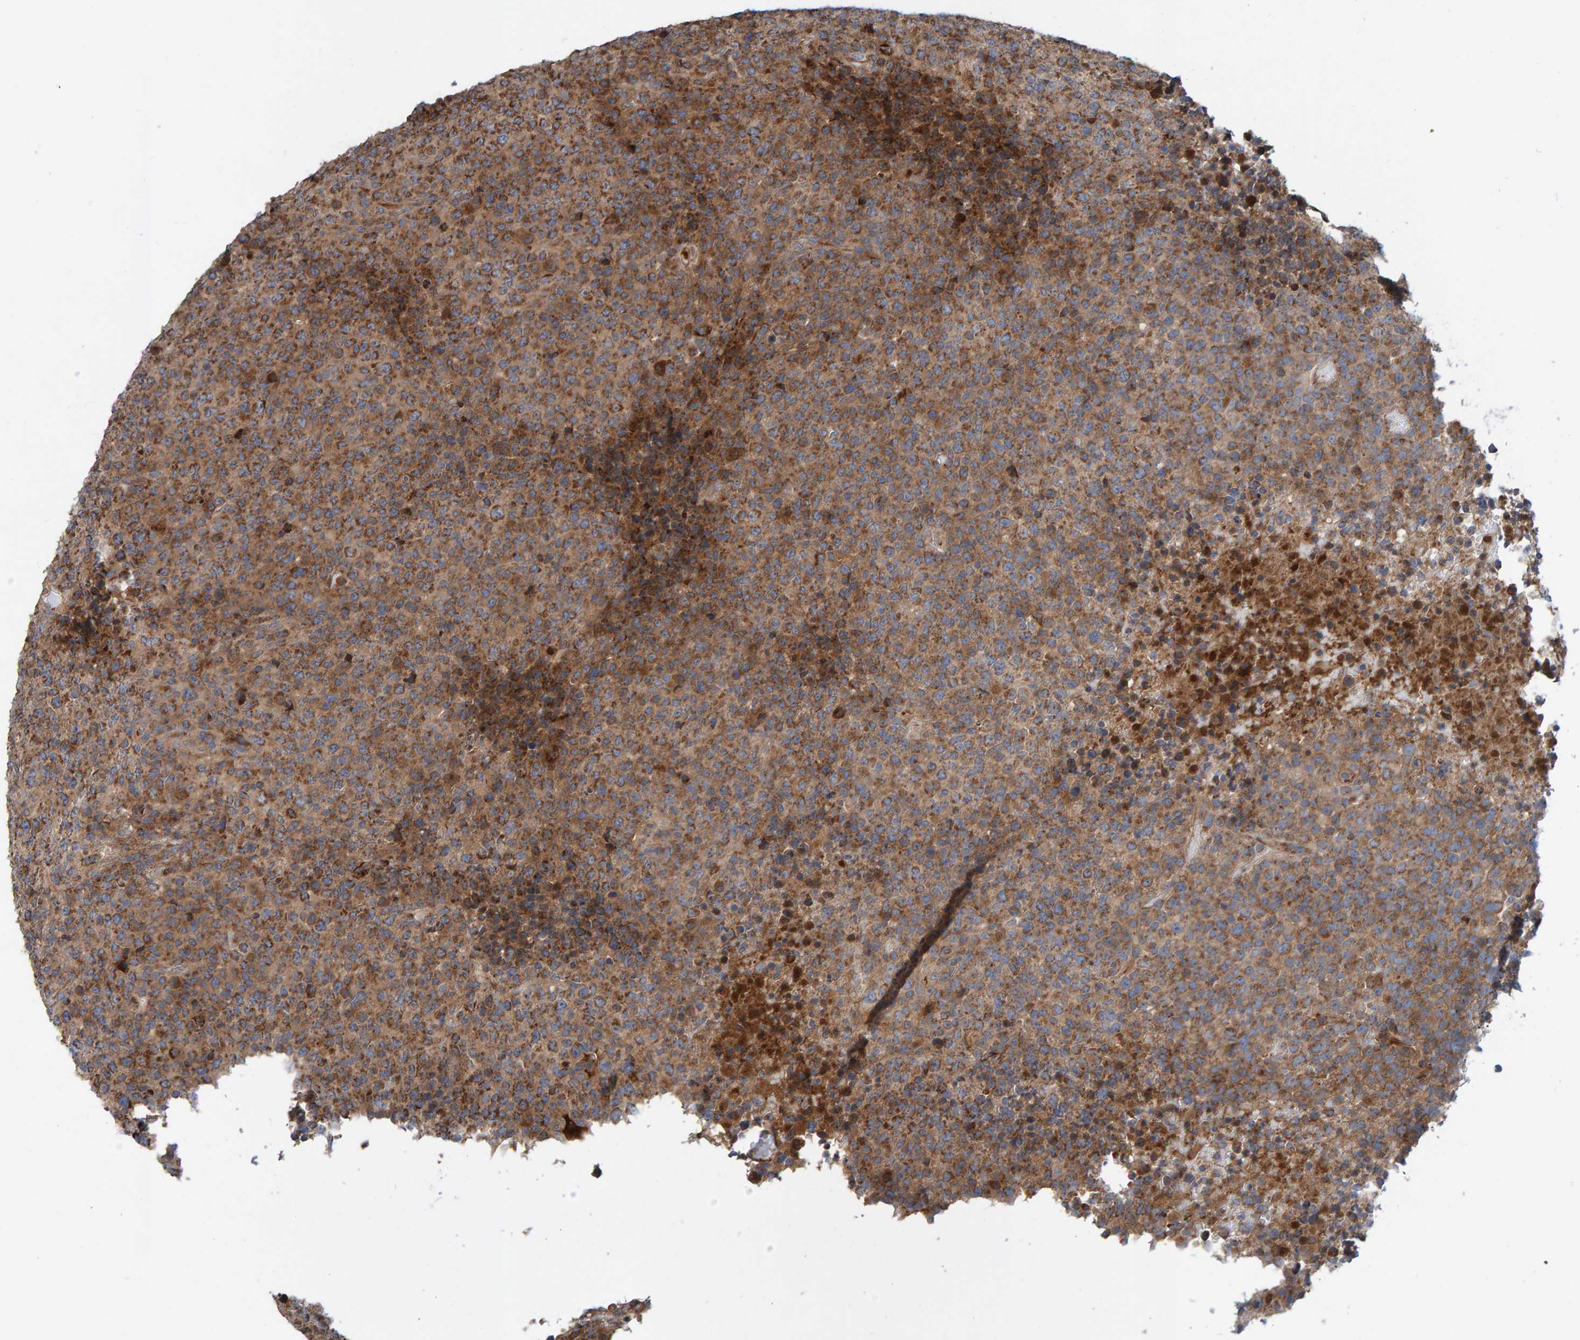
{"staining": {"intensity": "weak", "quantity": ">75%", "location": "cytoplasmic/membranous"}, "tissue": "lymphoma", "cell_type": "Tumor cells", "image_type": "cancer", "snomed": [{"axis": "morphology", "description": "Malignant lymphoma, non-Hodgkin's type, High grade"}, {"axis": "topography", "description": "Lymph node"}], "caption": "High-power microscopy captured an immunohistochemistry photomicrograph of lymphoma, revealing weak cytoplasmic/membranous staining in about >75% of tumor cells.", "gene": "KIAA0753", "patient": {"sex": "male", "age": 13}}